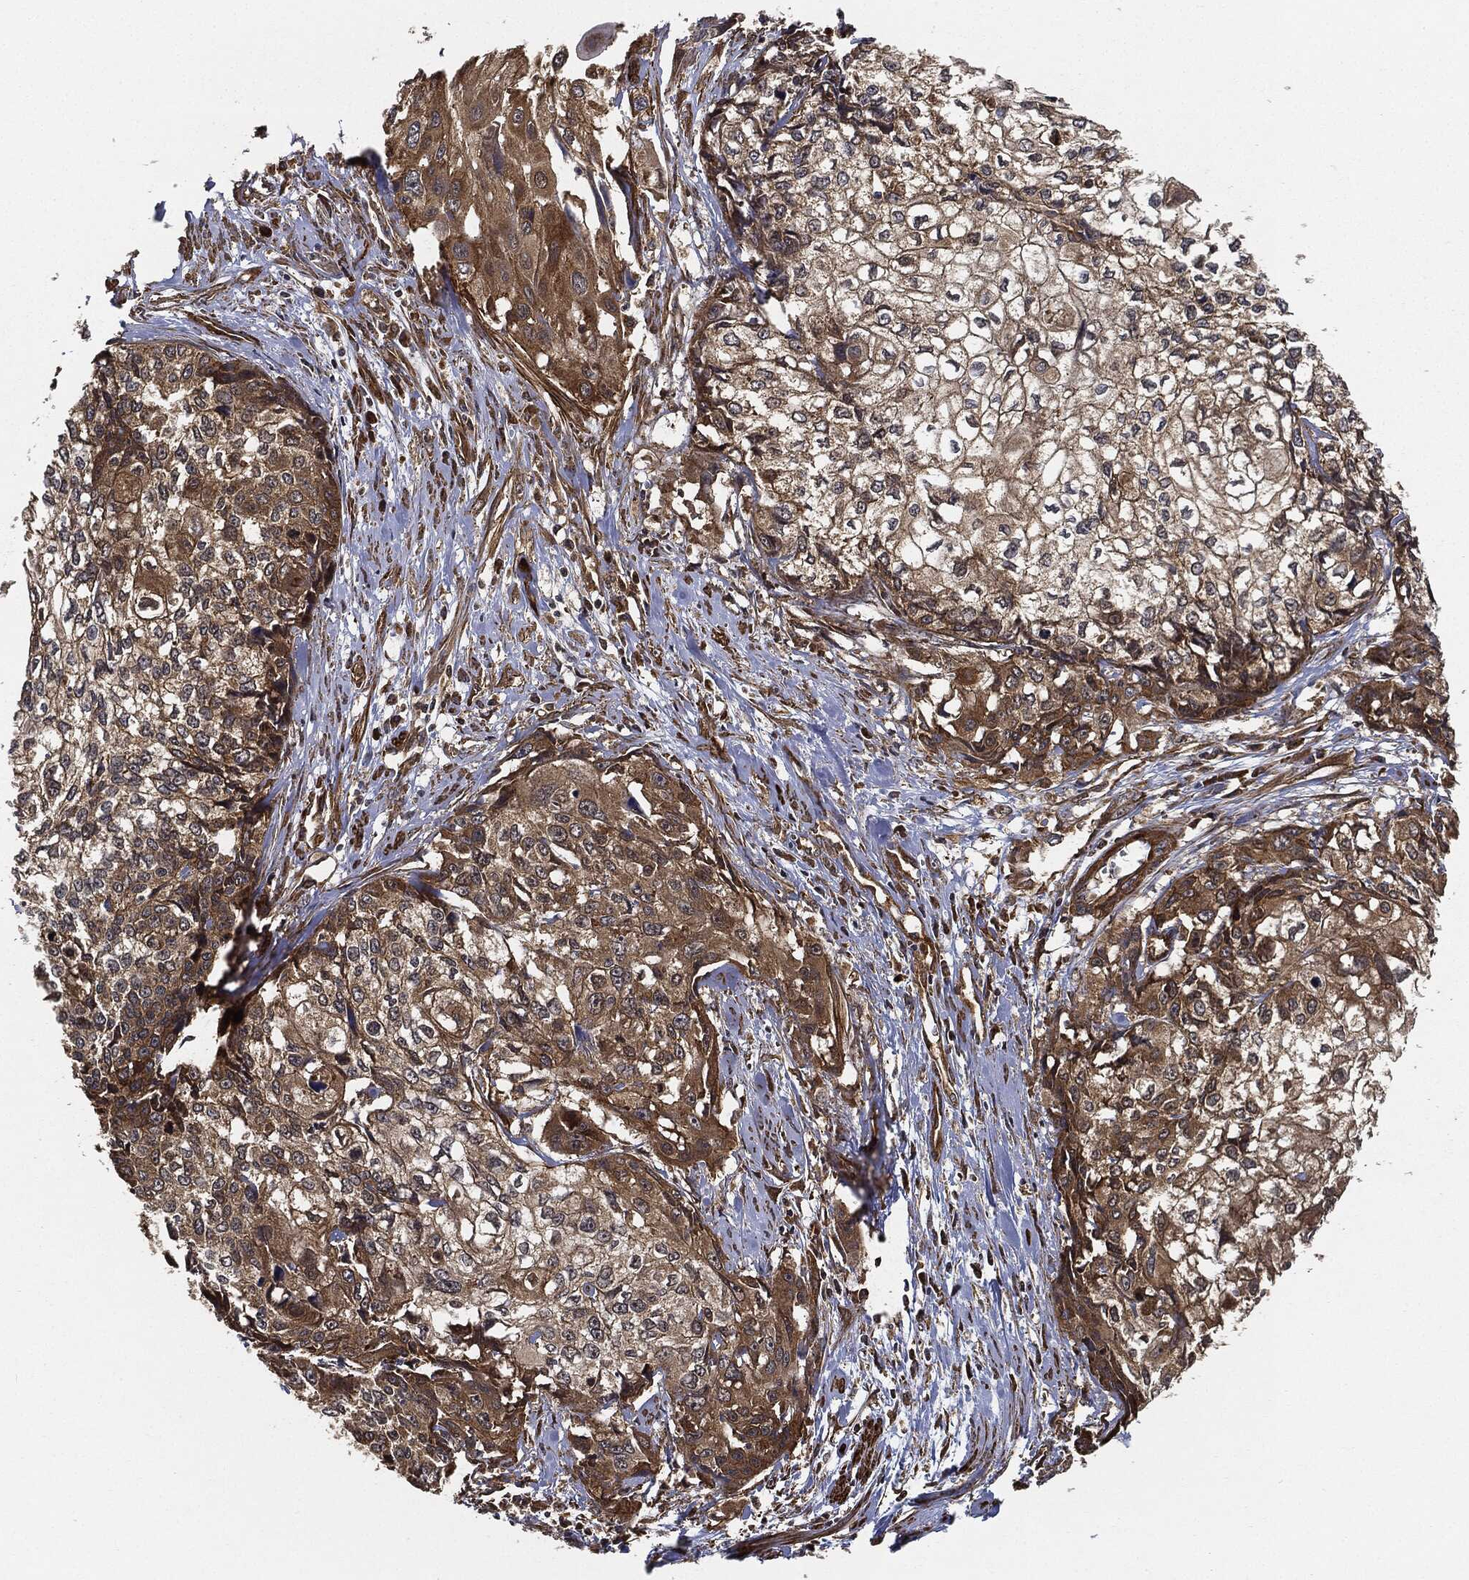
{"staining": {"intensity": "moderate", "quantity": ">75%", "location": "cytoplasmic/membranous"}, "tissue": "cervical cancer", "cell_type": "Tumor cells", "image_type": "cancer", "snomed": [{"axis": "morphology", "description": "Squamous cell carcinoma, NOS"}, {"axis": "topography", "description": "Cervix"}], "caption": "Protein staining of cervical squamous cell carcinoma tissue reveals moderate cytoplasmic/membranous expression in approximately >75% of tumor cells.", "gene": "CEP290", "patient": {"sex": "female", "age": 58}}